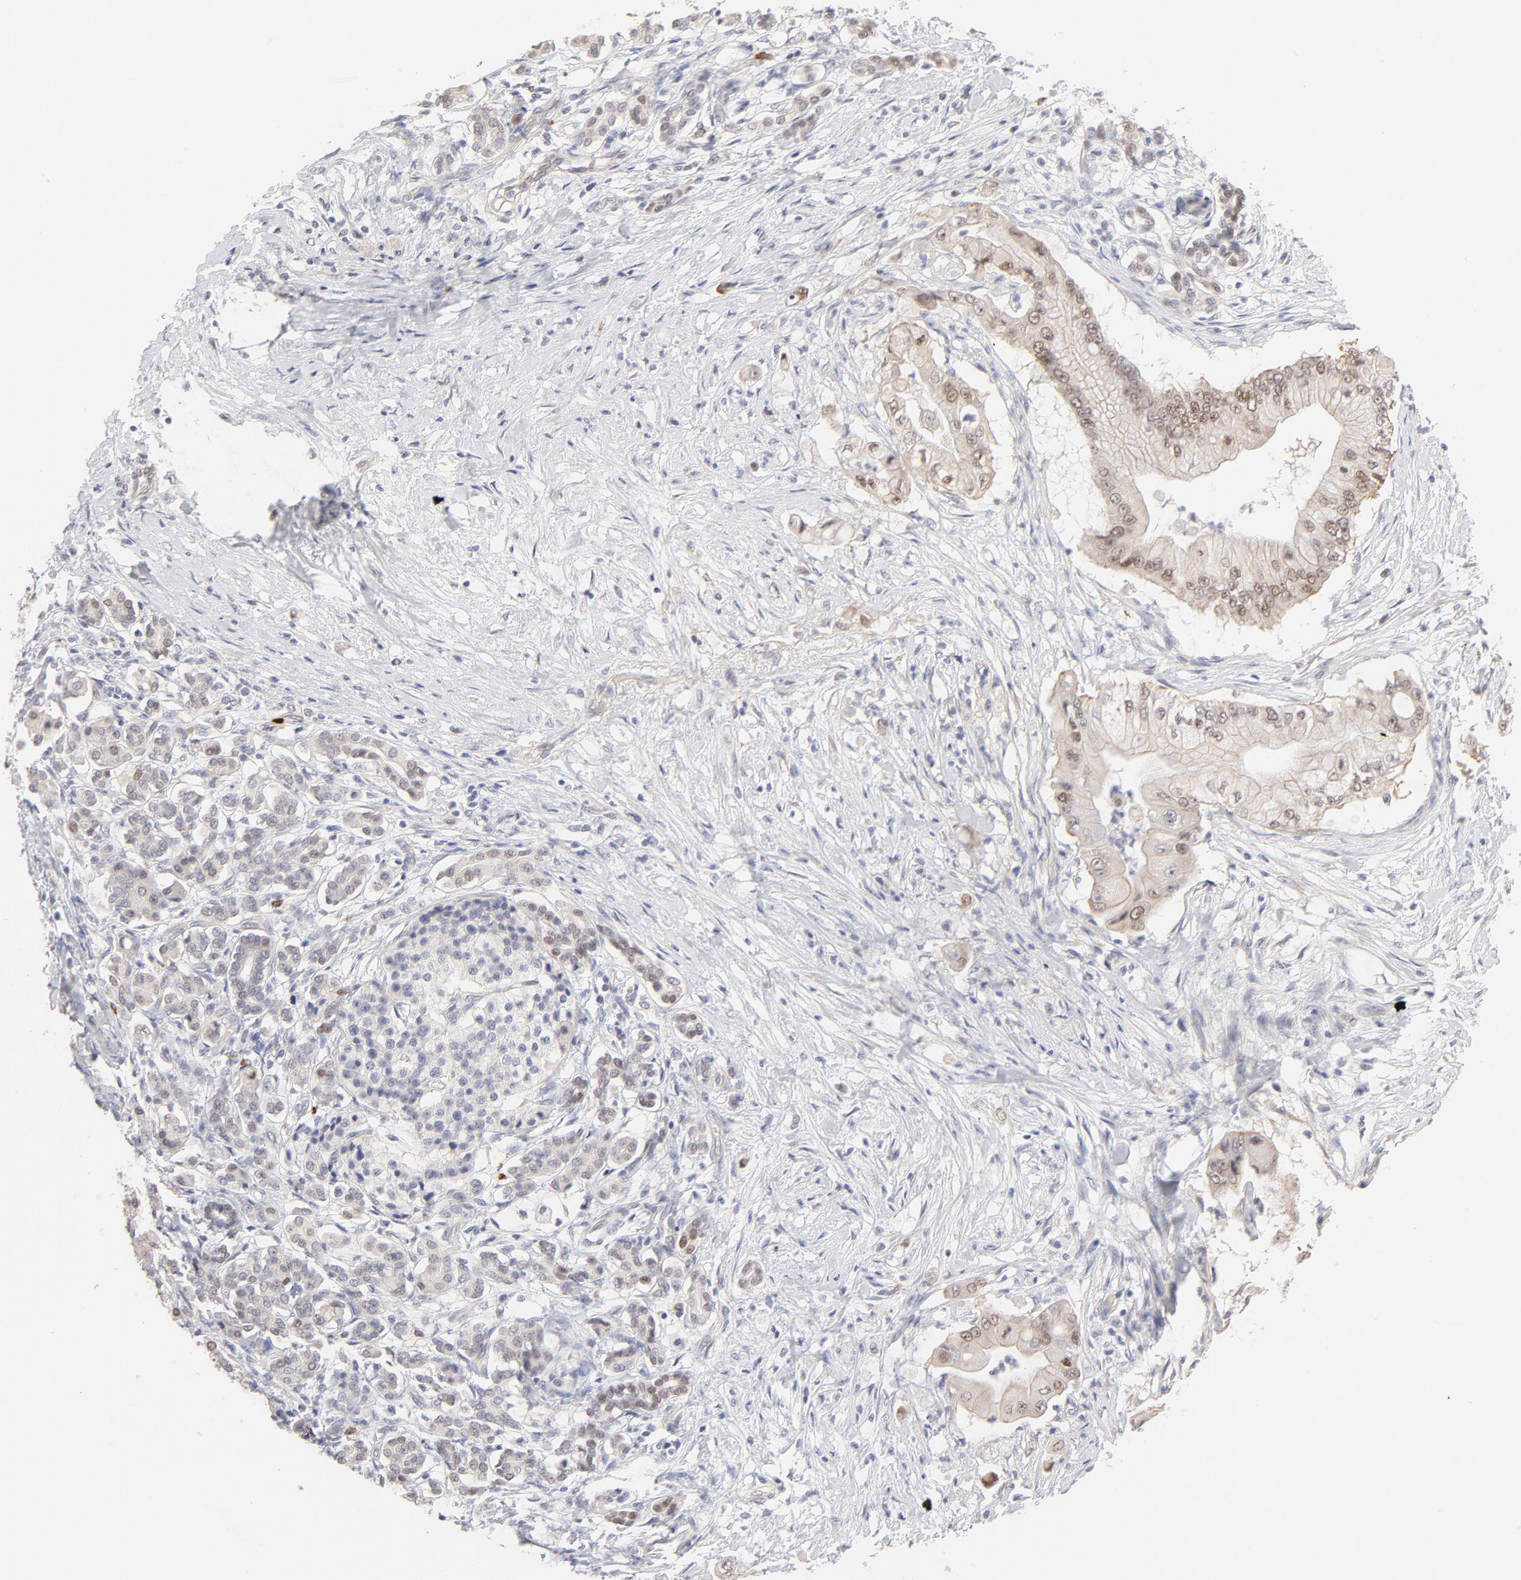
{"staining": {"intensity": "weak", "quantity": "25%-75%", "location": "cytoplasmic/membranous,nuclear"}, "tissue": "pancreatic cancer", "cell_type": "Tumor cells", "image_type": "cancer", "snomed": [{"axis": "morphology", "description": "Adenocarcinoma, NOS"}, {"axis": "topography", "description": "Pancreas"}], "caption": "A brown stain highlights weak cytoplasmic/membranous and nuclear staining of a protein in human adenocarcinoma (pancreatic) tumor cells.", "gene": "ELF3", "patient": {"sex": "male", "age": 62}}